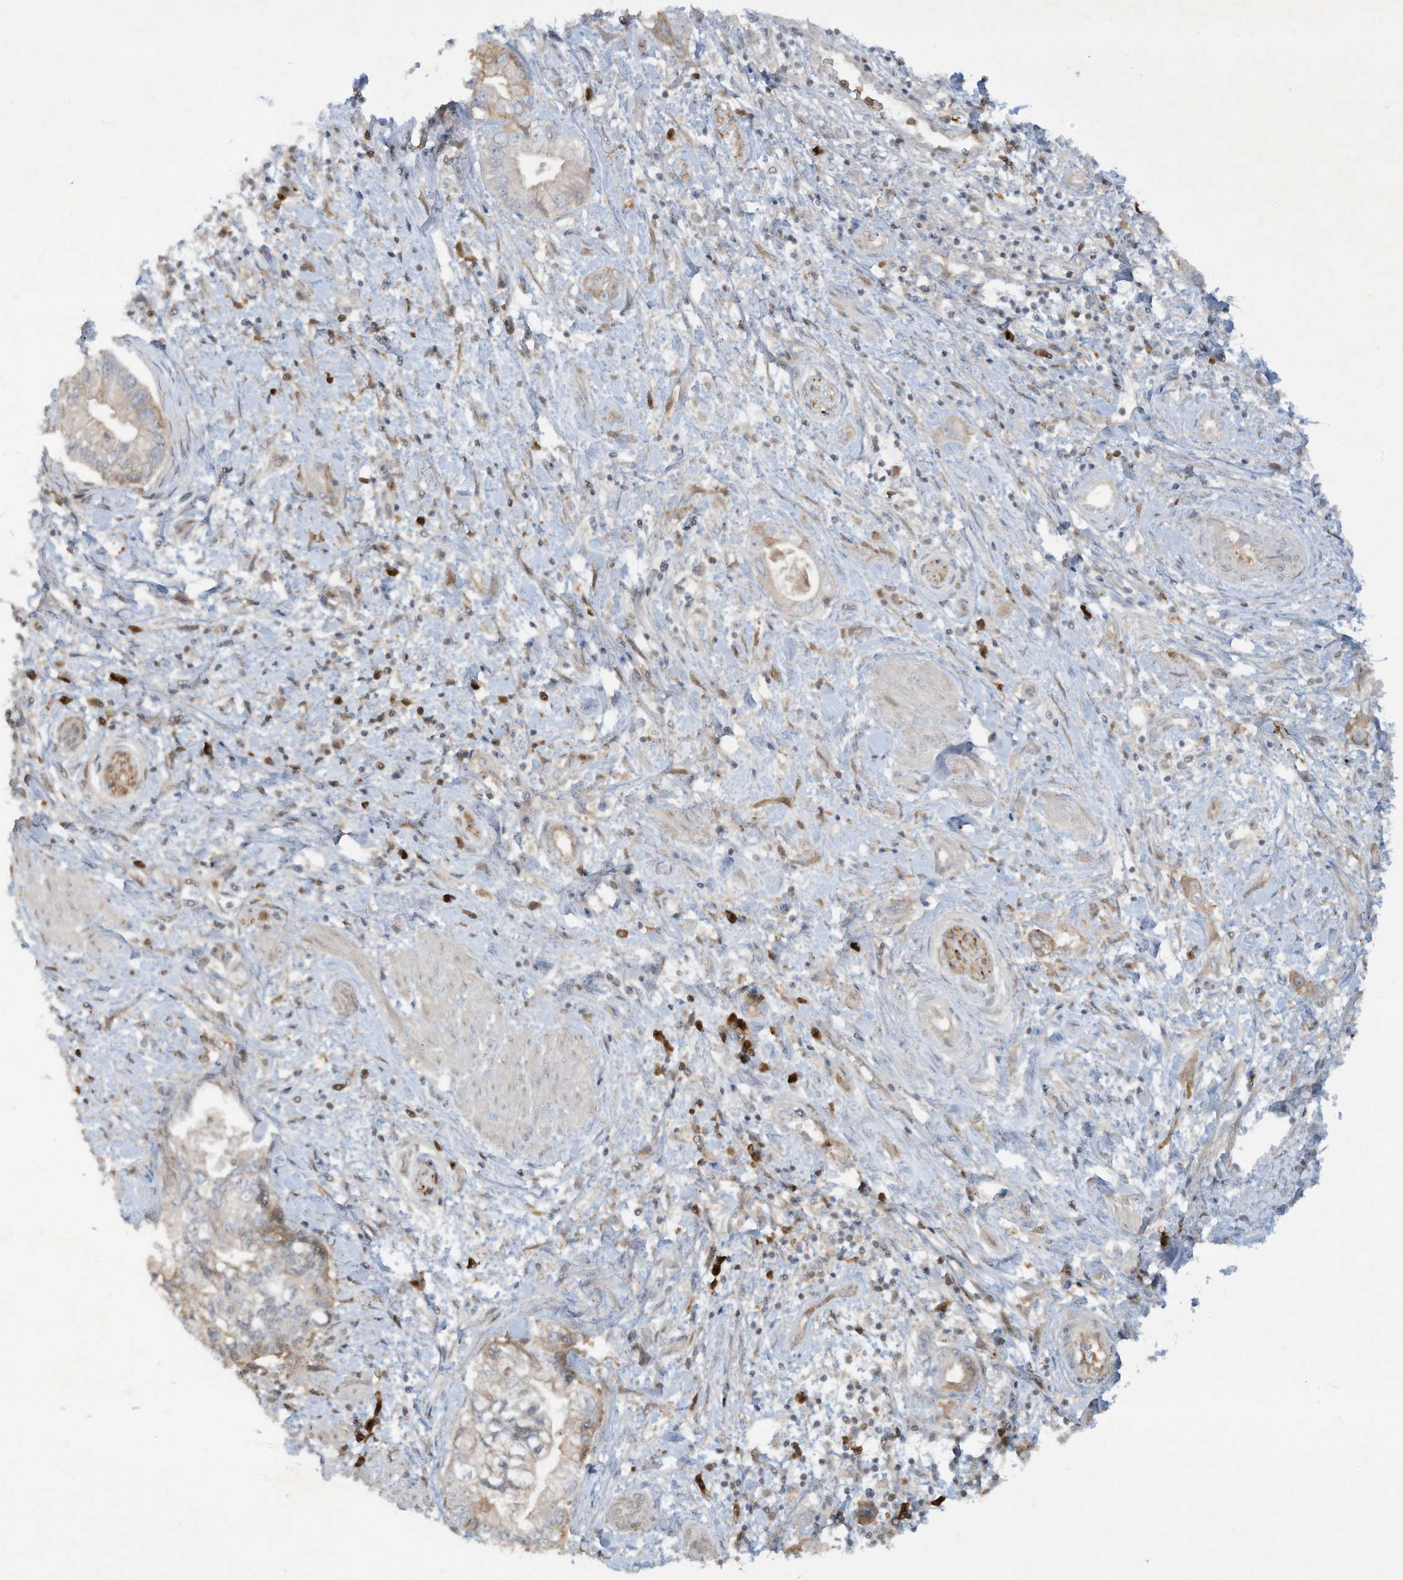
{"staining": {"intensity": "negative", "quantity": "none", "location": "none"}, "tissue": "pancreatic cancer", "cell_type": "Tumor cells", "image_type": "cancer", "snomed": [{"axis": "morphology", "description": "Adenocarcinoma, NOS"}, {"axis": "topography", "description": "Pancreas"}], "caption": "This micrograph is of pancreatic cancer stained with immunohistochemistry (IHC) to label a protein in brown with the nuclei are counter-stained blue. There is no staining in tumor cells.", "gene": "FETUB", "patient": {"sex": "female", "age": 73}}